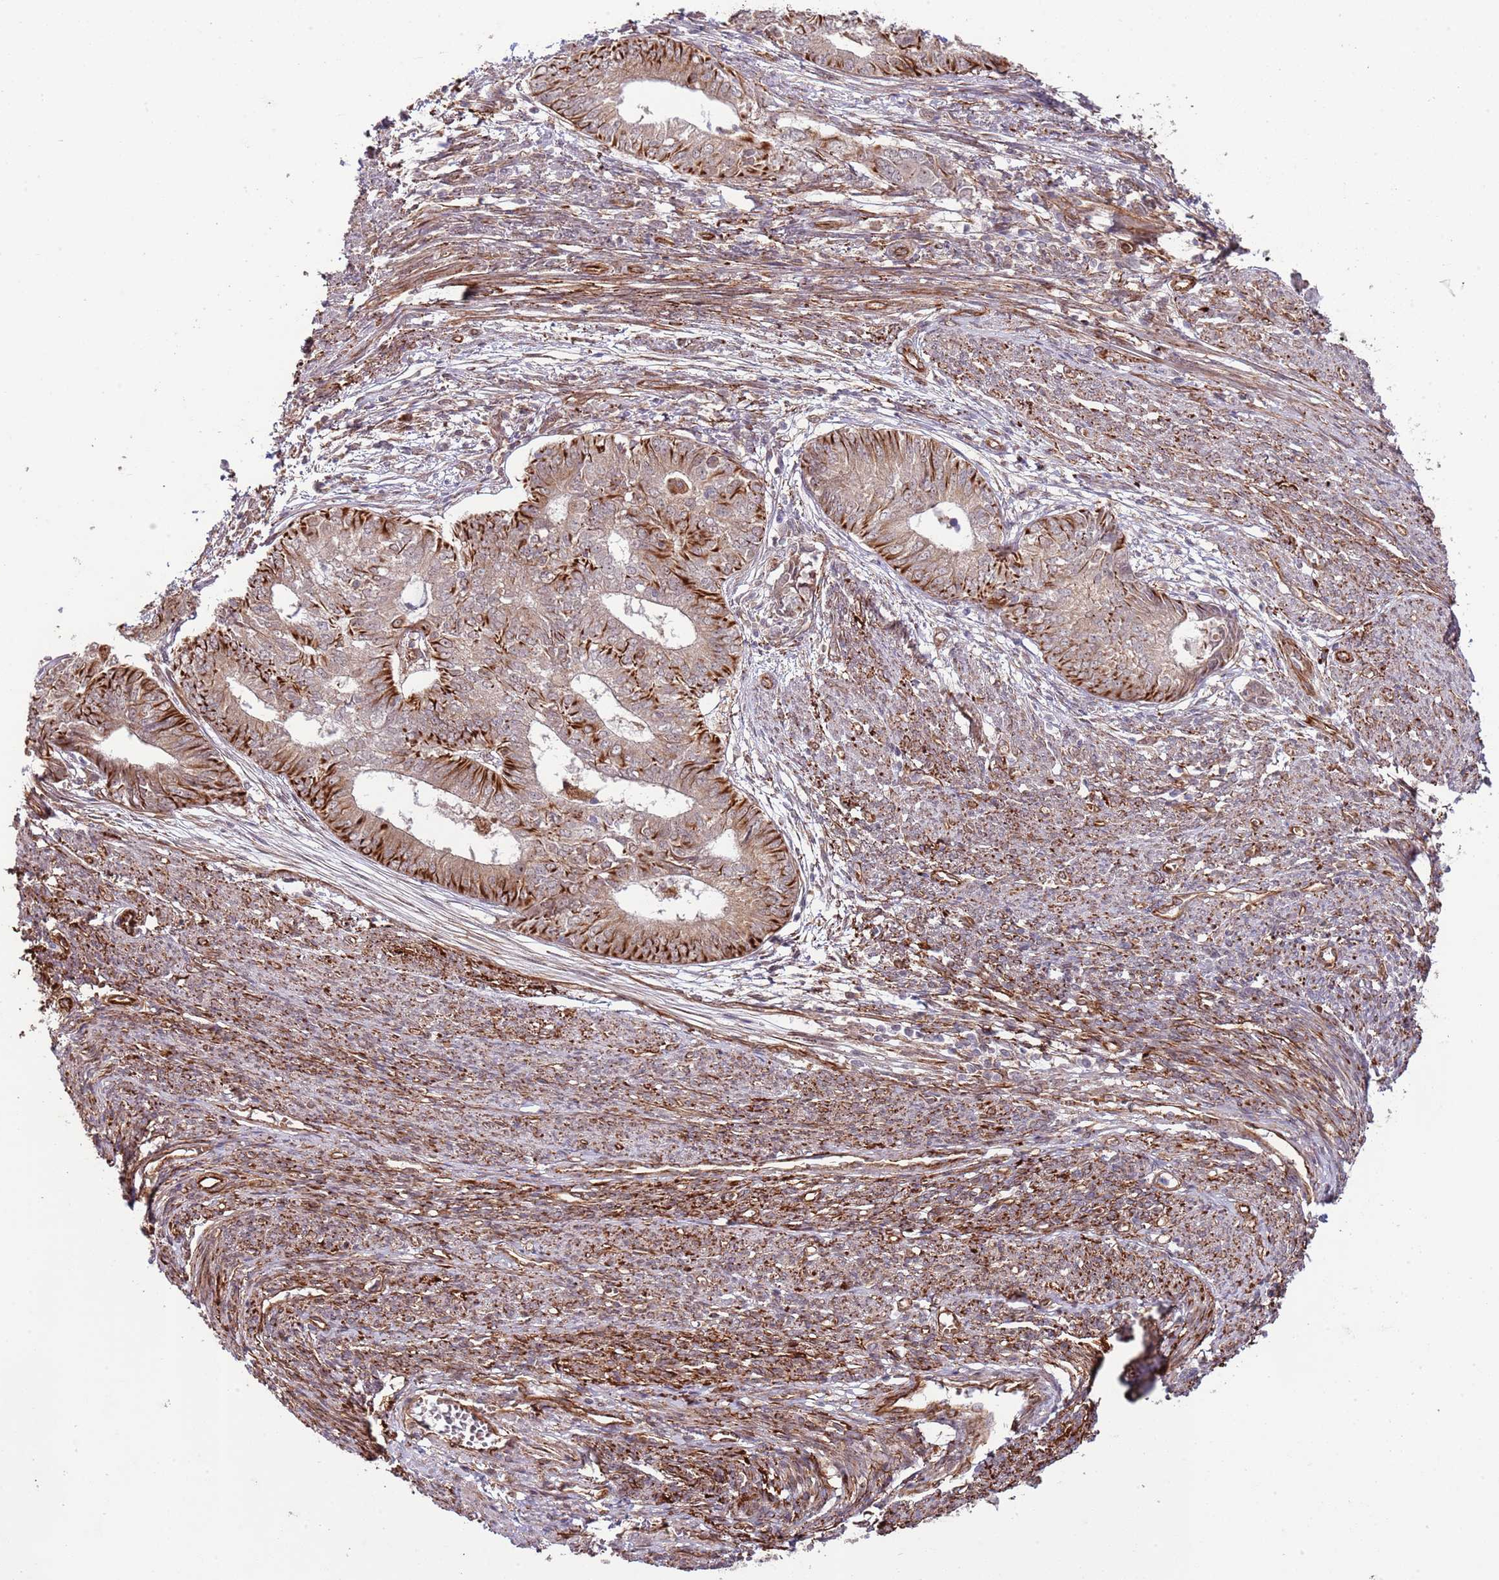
{"staining": {"intensity": "strong", "quantity": ">75%", "location": "cytoplasmic/membranous"}, "tissue": "endometrial cancer", "cell_type": "Tumor cells", "image_type": "cancer", "snomed": [{"axis": "morphology", "description": "Adenocarcinoma, NOS"}, {"axis": "topography", "description": "Endometrium"}], "caption": "This photomicrograph displays IHC staining of human endometrial cancer, with high strong cytoplasmic/membranous expression in about >75% of tumor cells.", "gene": "NEK3", "patient": {"sex": "female", "age": 62}}